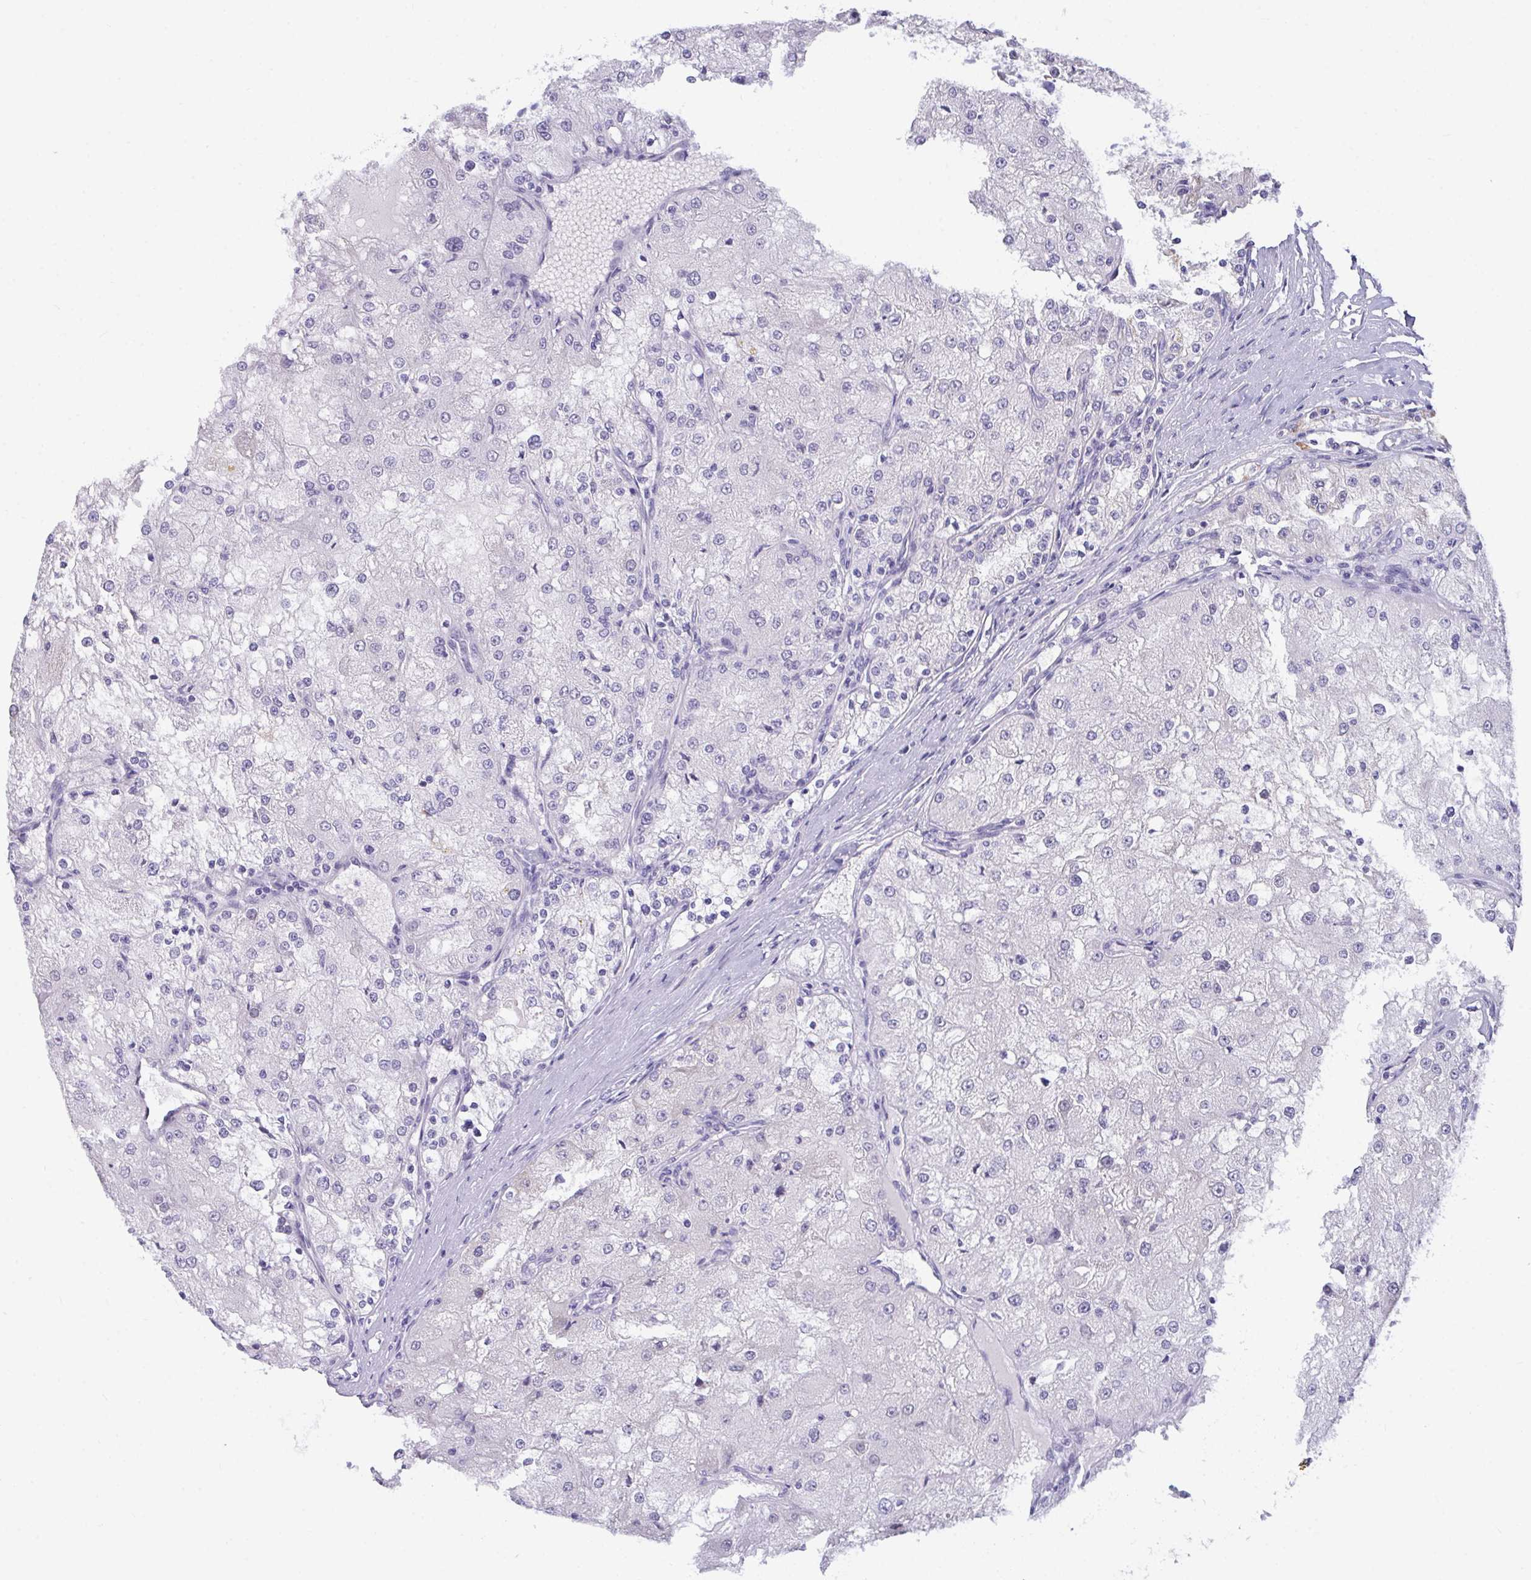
{"staining": {"intensity": "negative", "quantity": "none", "location": "none"}, "tissue": "renal cancer", "cell_type": "Tumor cells", "image_type": "cancer", "snomed": [{"axis": "morphology", "description": "Adenocarcinoma, NOS"}, {"axis": "topography", "description": "Kidney"}], "caption": "Human renal cancer (adenocarcinoma) stained for a protein using immunohistochemistry (IHC) shows no positivity in tumor cells.", "gene": "SEMA6B", "patient": {"sex": "female", "age": 74}}